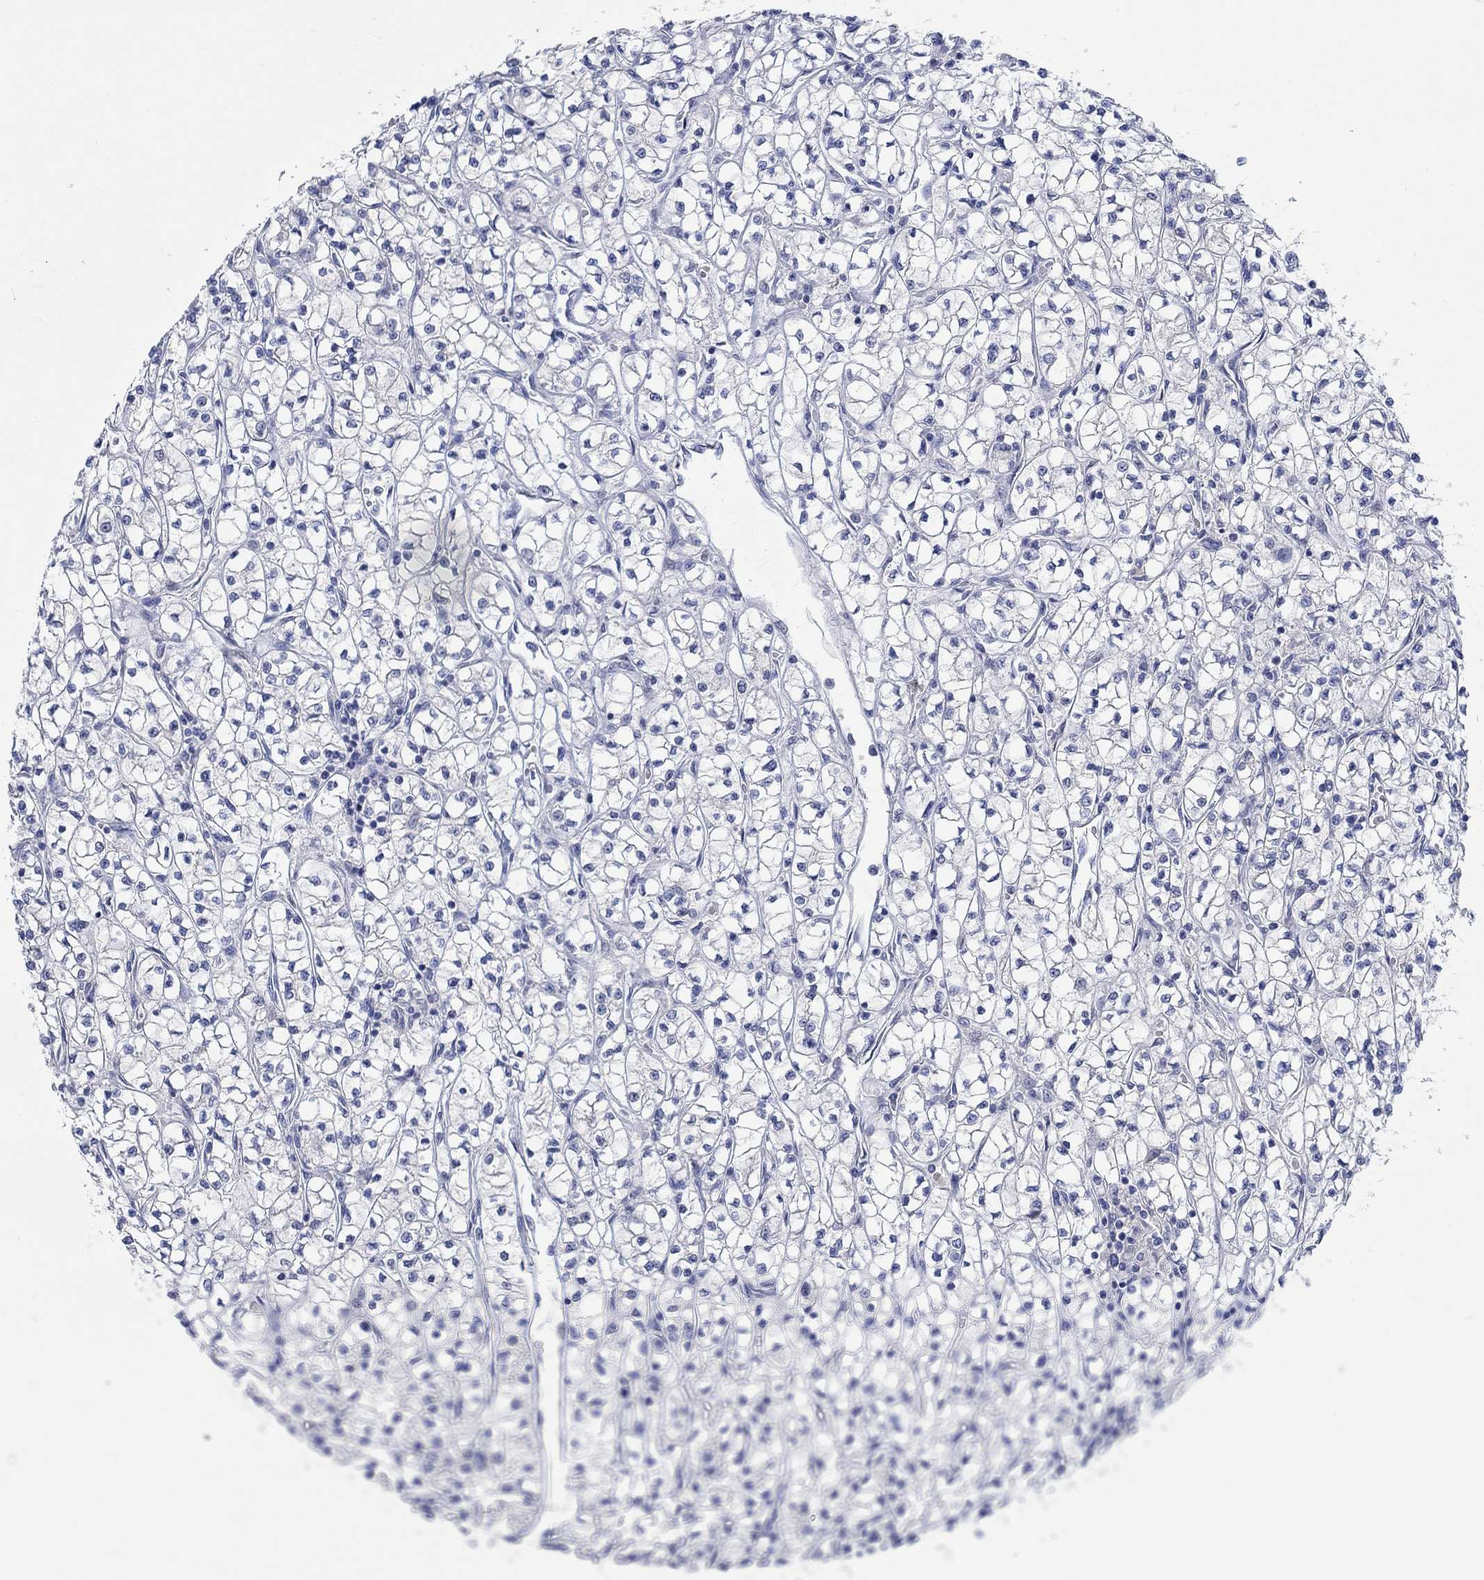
{"staining": {"intensity": "negative", "quantity": "none", "location": "none"}, "tissue": "renal cancer", "cell_type": "Tumor cells", "image_type": "cancer", "snomed": [{"axis": "morphology", "description": "Adenocarcinoma, NOS"}, {"axis": "topography", "description": "Kidney"}], "caption": "This is an immunohistochemistry photomicrograph of renal cancer (adenocarcinoma). There is no positivity in tumor cells.", "gene": "DLK1", "patient": {"sex": "female", "age": 64}}